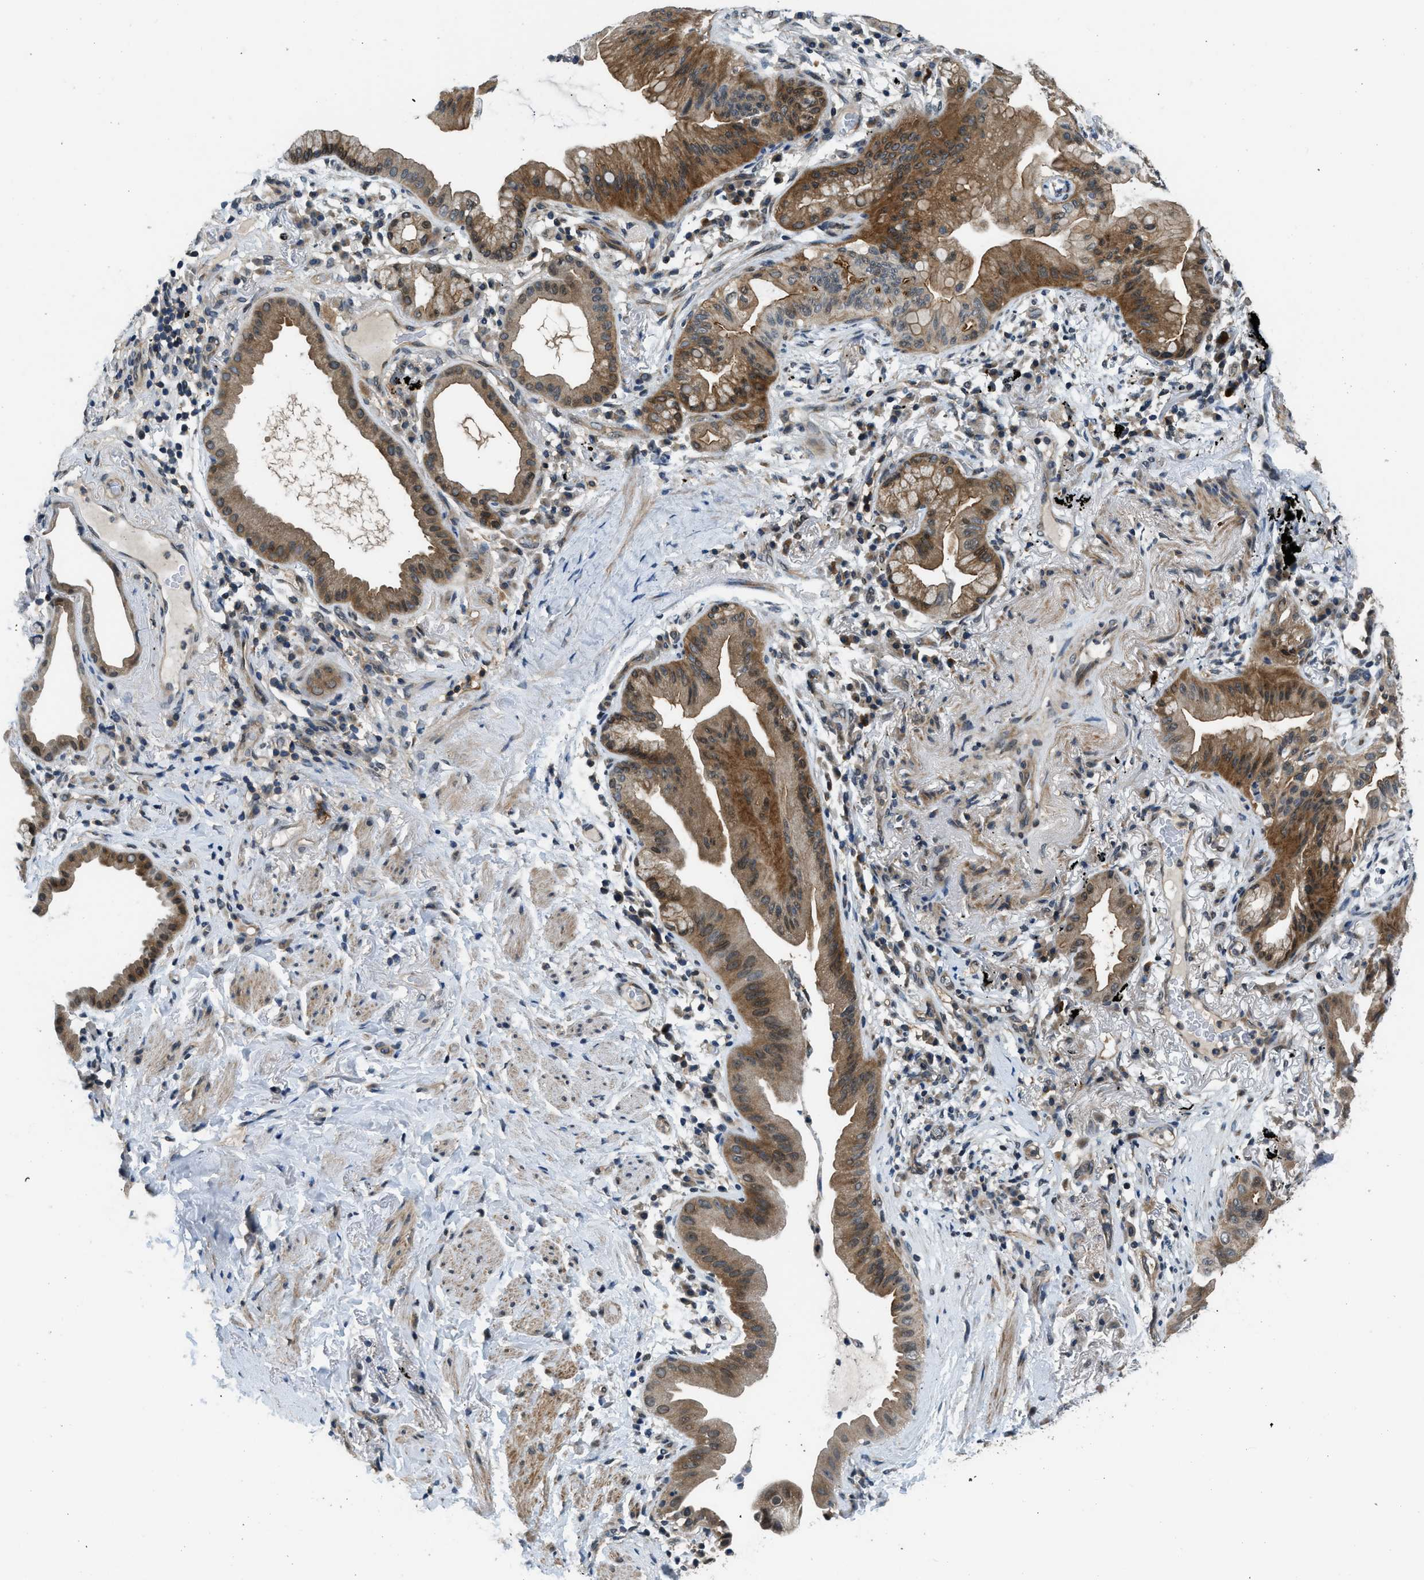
{"staining": {"intensity": "moderate", "quantity": ">75%", "location": "cytoplasmic/membranous"}, "tissue": "lung cancer", "cell_type": "Tumor cells", "image_type": "cancer", "snomed": [{"axis": "morphology", "description": "Normal tissue, NOS"}, {"axis": "morphology", "description": "Adenocarcinoma, NOS"}, {"axis": "topography", "description": "Bronchus"}, {"axis": "topography", "description": "Lung"}], "caption": "IHC histopathology image of neoplastic tissue: adenocarcinoma (lung) stained using immunohistochemistry reveals medium levels of moderate protein expression localized specifically in the cytoplasmic/membranous of tumor cells, appearing as a cytoplasmic/membranous brown color.", "gene": "MTMR1", "patient": {"sex": "female", "age": 70}}